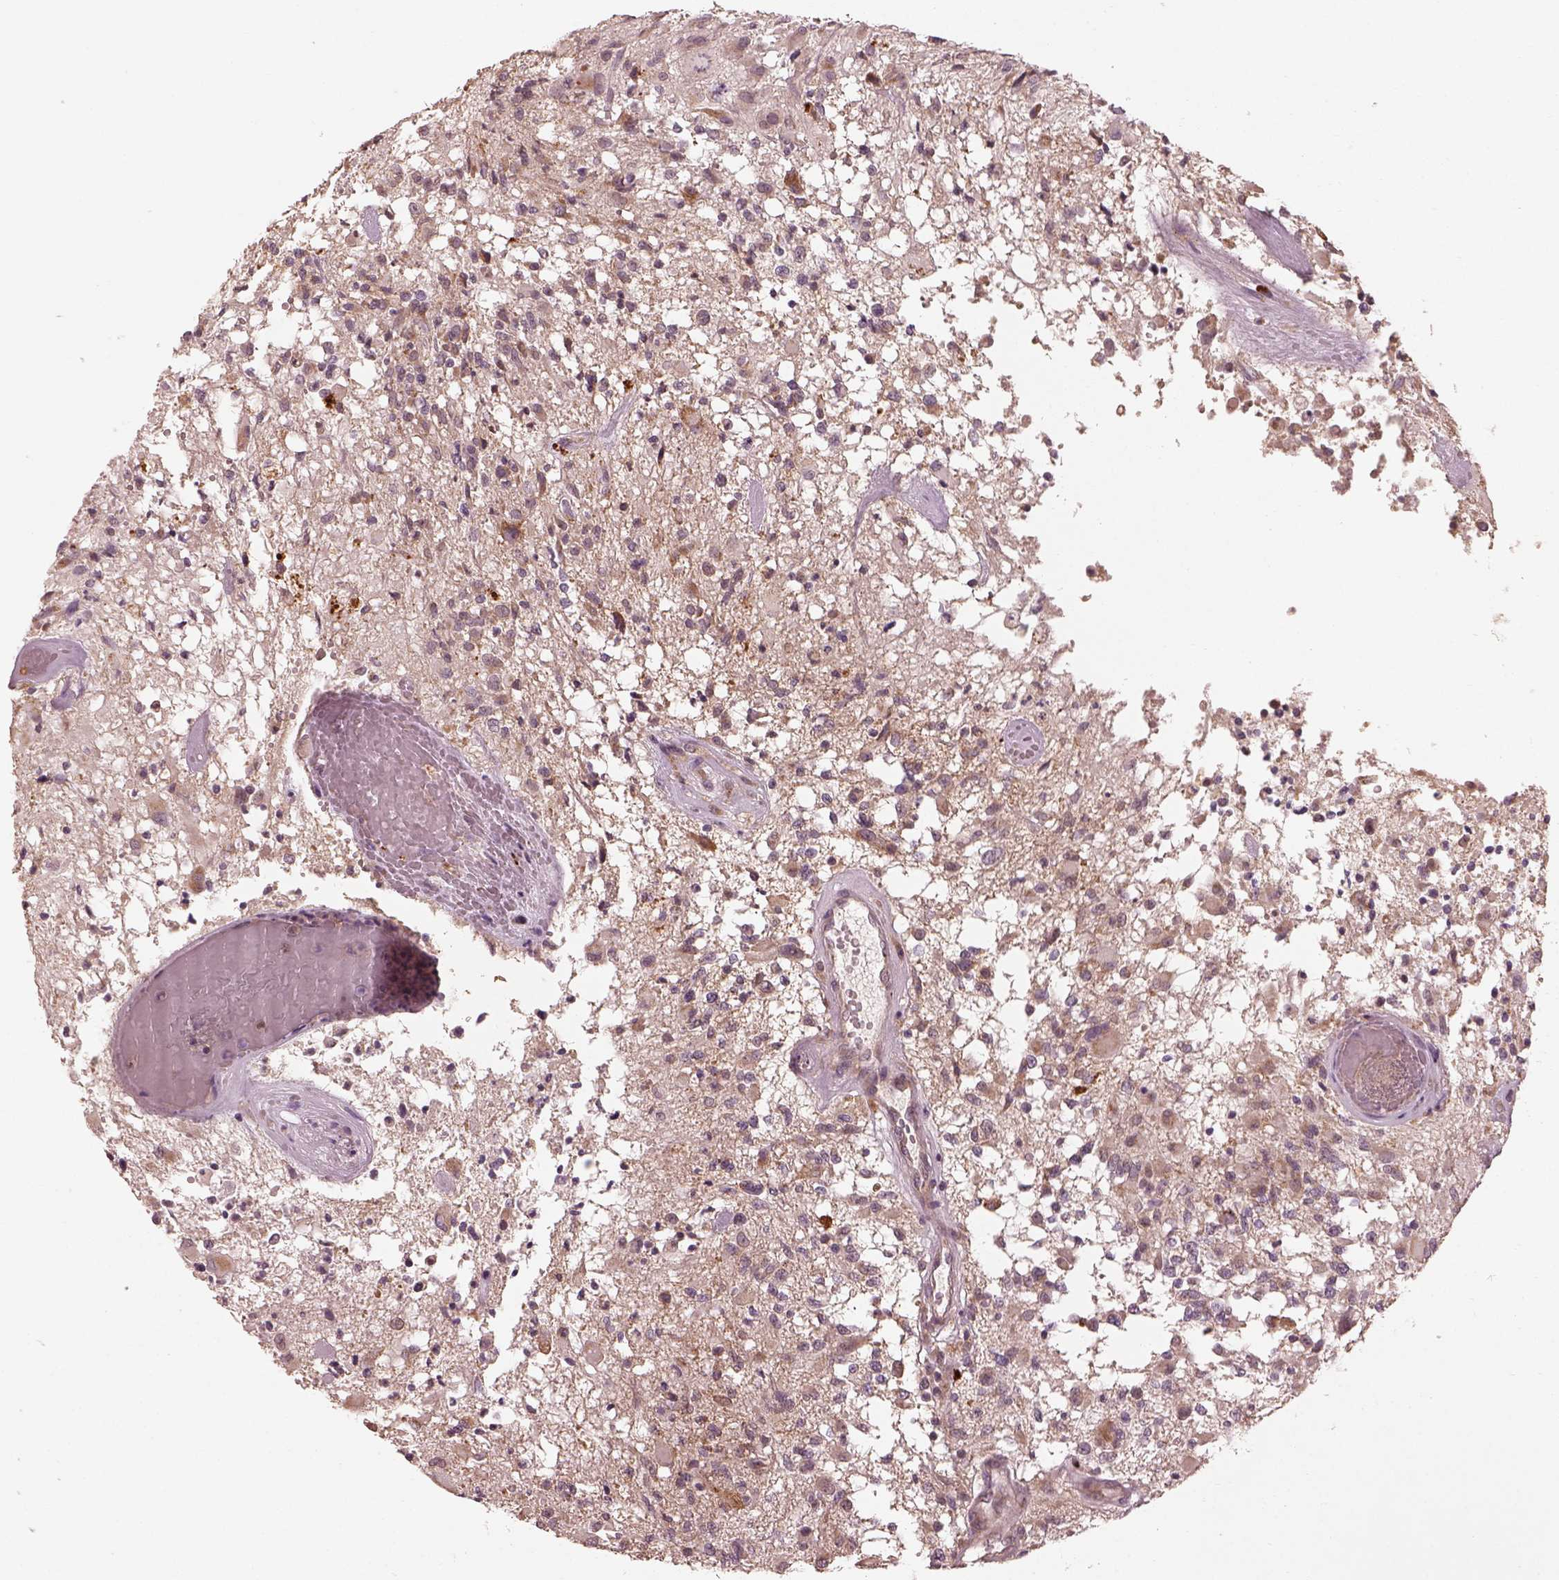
{"staining": {"intensity": "weak", "quantity": "<25%", "location": "cytoplasmic/membranous"}, "tissue": "glioma", "cell_type": "Tumor cells", "image_type": "cancer", "snomed": [{"axis": "morphology", "description": "Glioma, malignant, High grade"}, {"axis": "topography", "description": "Brain"}], "caption": "A micrograph of glioma stained for a protein demonstrates no brown staining in tumor cells.", "gene": "SLC25A46", "patient": {"sex": "female", "age": 63}}